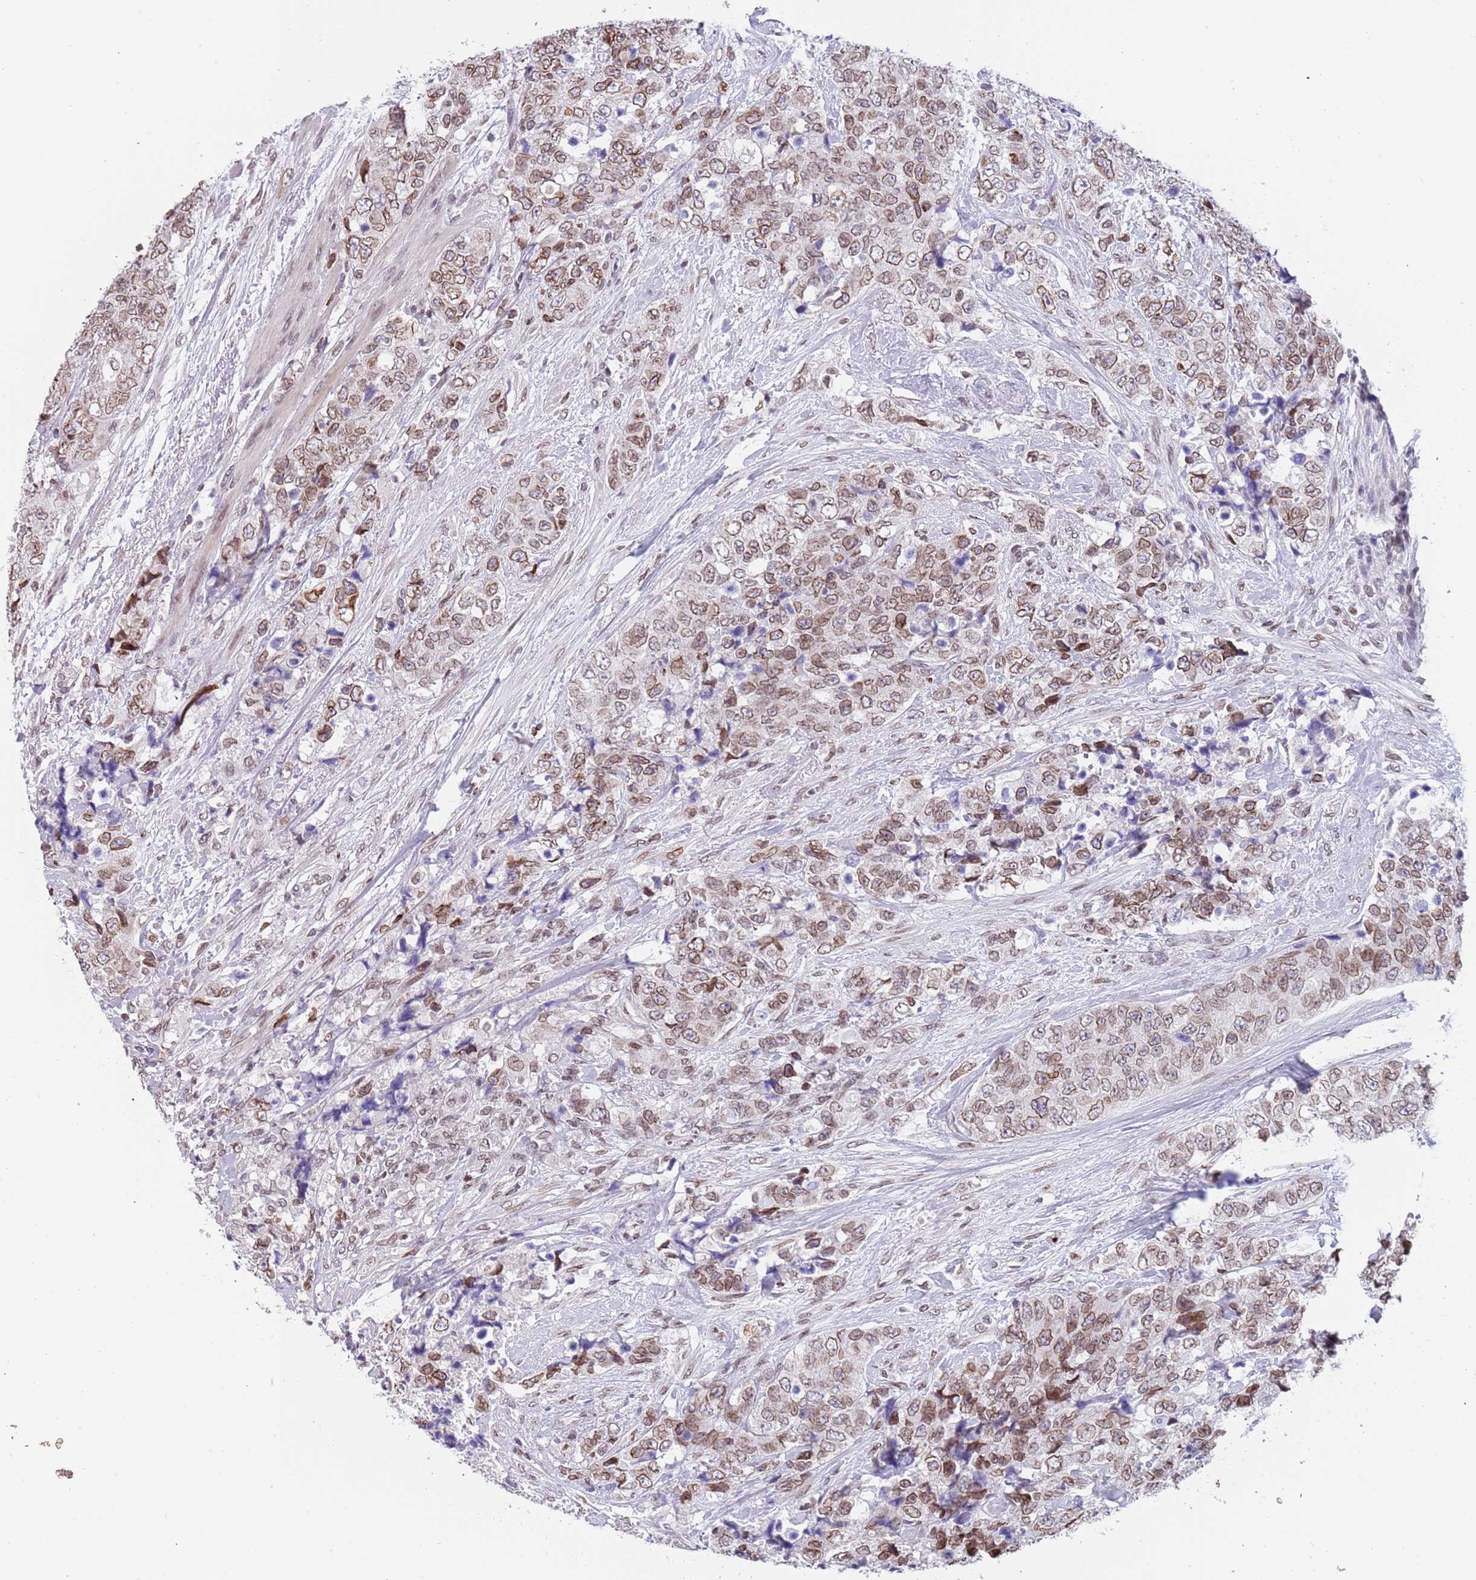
{"staining": {"intensity": "moderate", "quantity": ">75%", "location": "cytoplasmic/membranous,nuclear"}, "tissue": "urothelial cancer", "cell_type": "Tumor cells", "image_type": "cancer", "snomed": [{"axis": "morphology", "description": "Urothelial carcinoma, High grade"}, {"axis": "topography", "description": "Urinary bladder"}], "caption": "Immunohistochemistry photomicrograph of neoplastic tissue: human urothelial carcinoma (high-grade) stained using immunohistochemistry (IHC) reveals medium levels of moderate protein expression localized specifically in the cytoplasmic/membranous and nuclear of tumor cells, appearing as a cytoplasmic/membranous and nuclear brown color.", "gene": "KLHDC2", "patient": {"sex": "female", "age": 78}}